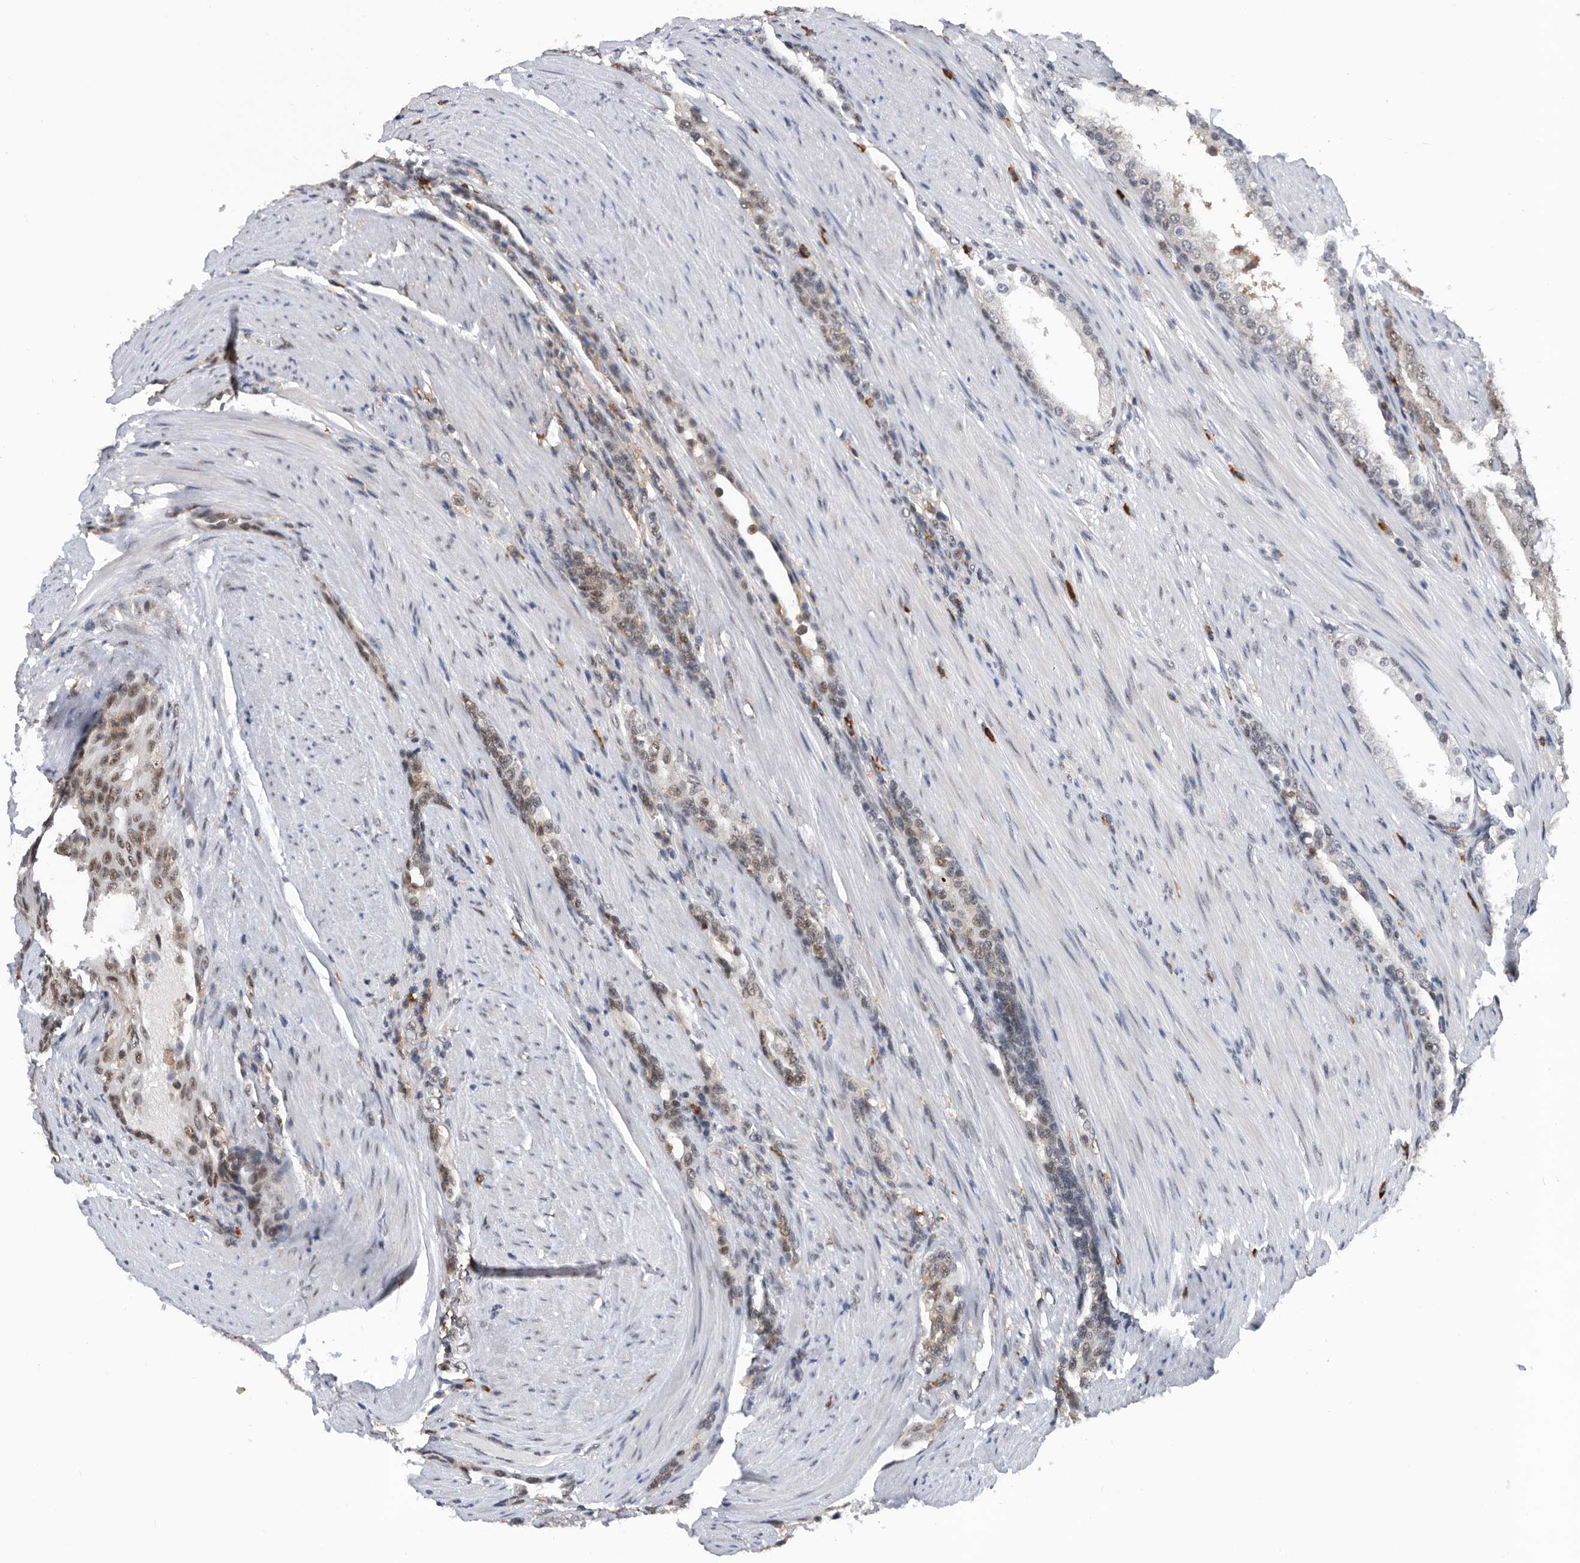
{"staining": {"intensity": "weak", "quantity": "<25%", "location": "nuclear"}, "tissue": "prostate cancer", "cell_type": "Tumor cells", "image_type": "cancer", "snomed": [{"axis": "morphology", "description": "Adenocarcinoma, High grade"}, {"axis": "topography", "description": "Prostate"}], "caption": "There is no significant expression in tumor cells of adenocarcinoma (high-grade) (prostate). (Stains: DAB immunohistochemistry (IHC) with hematoxylin counter stain, Microscopy: brightfield microscopy at high magnification).", "gene": "ZNF260", "patient": {"sex": "male", "age": 60}}